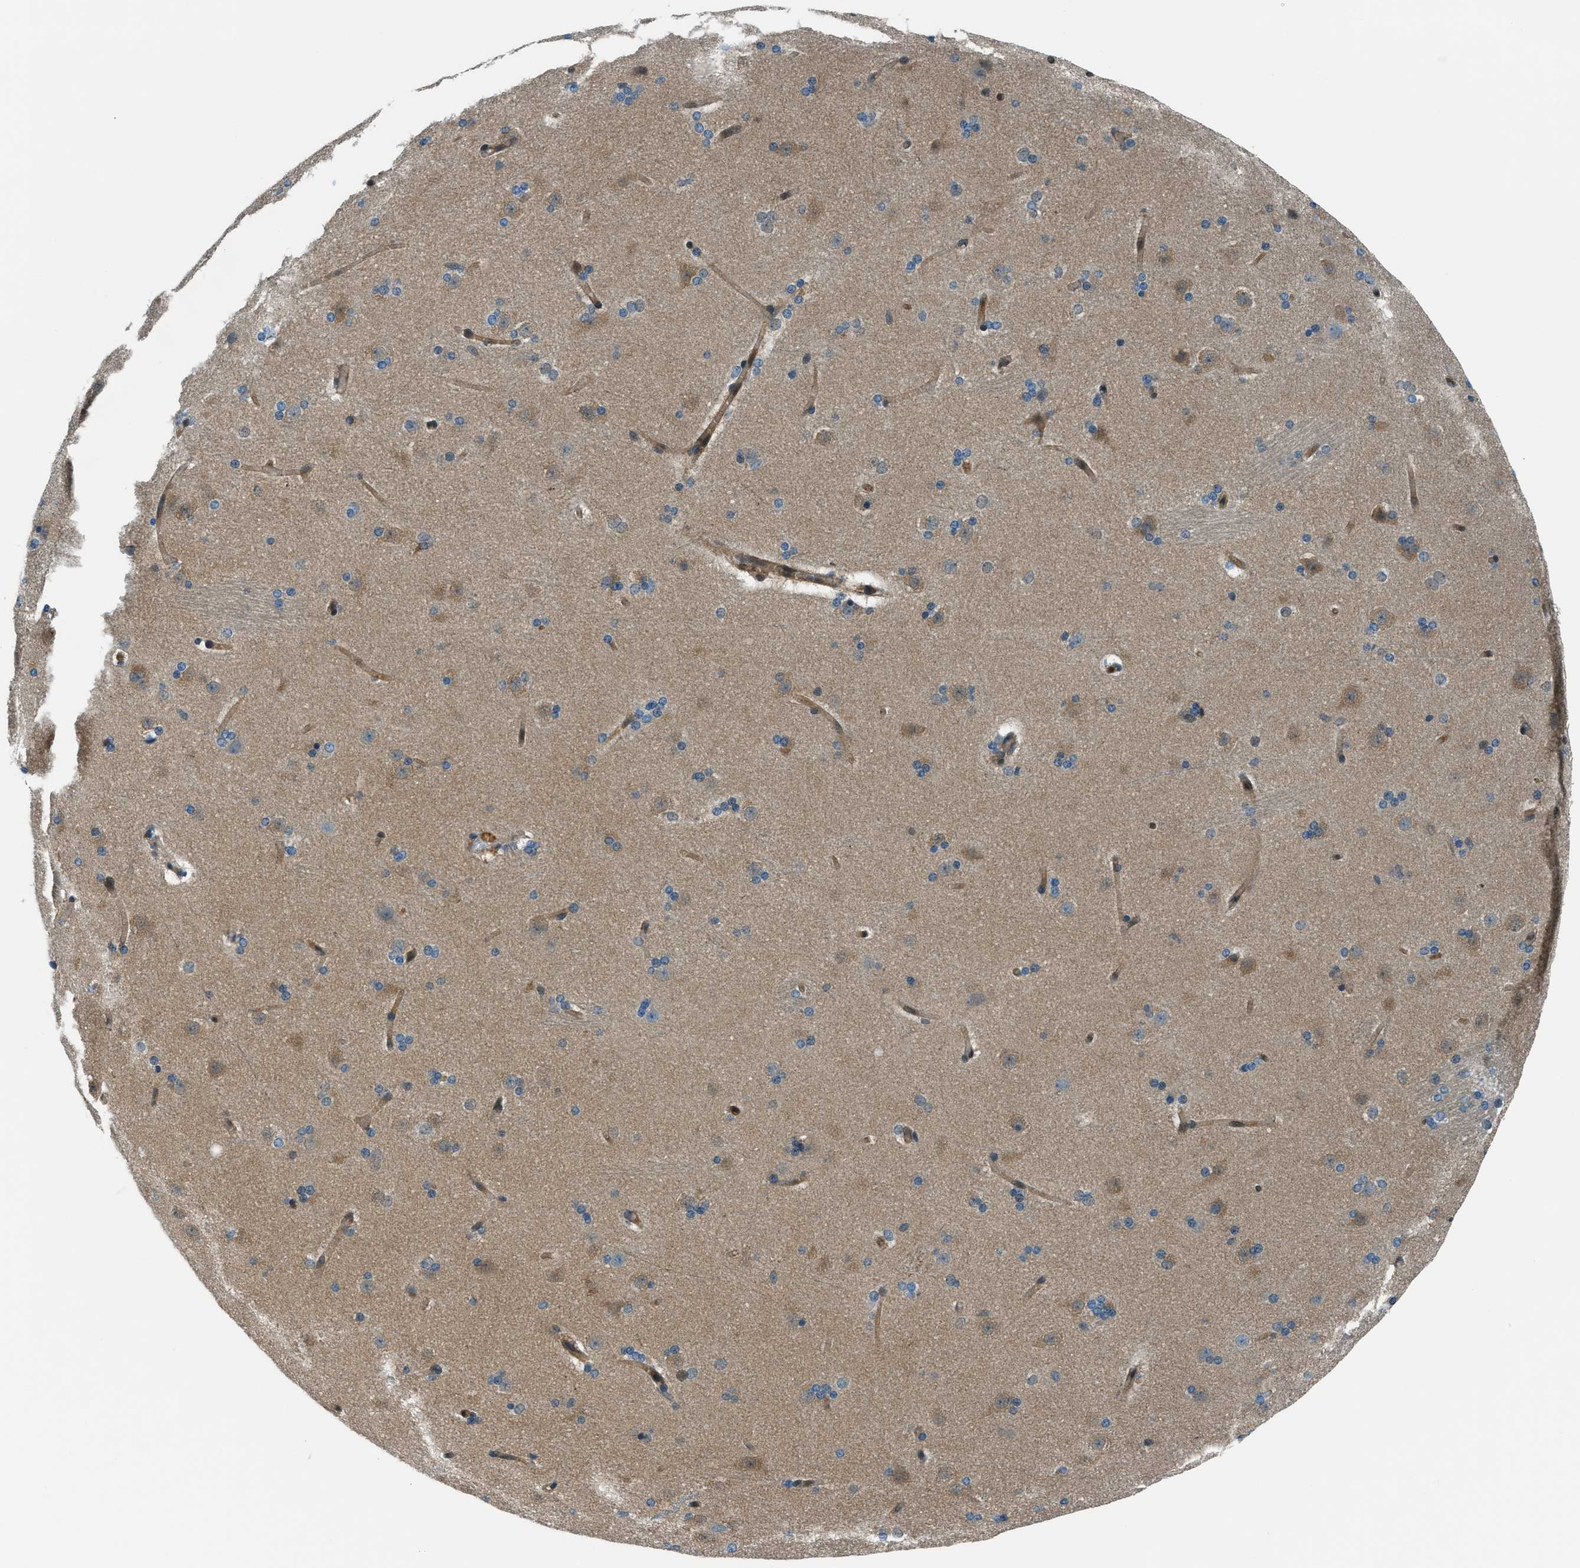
{"staining": {"intensity": "weak", "quantity": "<25%", "location": "cytoplasmic/membranous"}, "tissue": "caudate", "cell_type": "Glial cells", "image_type": "normal", "snomed": [{"axis": "morphology", "description": "Normal tissue, NOS"}, {"axis": "topography", "description": "Lateral ventricle wall"}], "caption": "Immunohistochemical staining of unremarkable human caudate demonstrates no significant positivity in glial cells.", "gene": "HEBP2", "patient": {"sex": "female", "age": 19}}